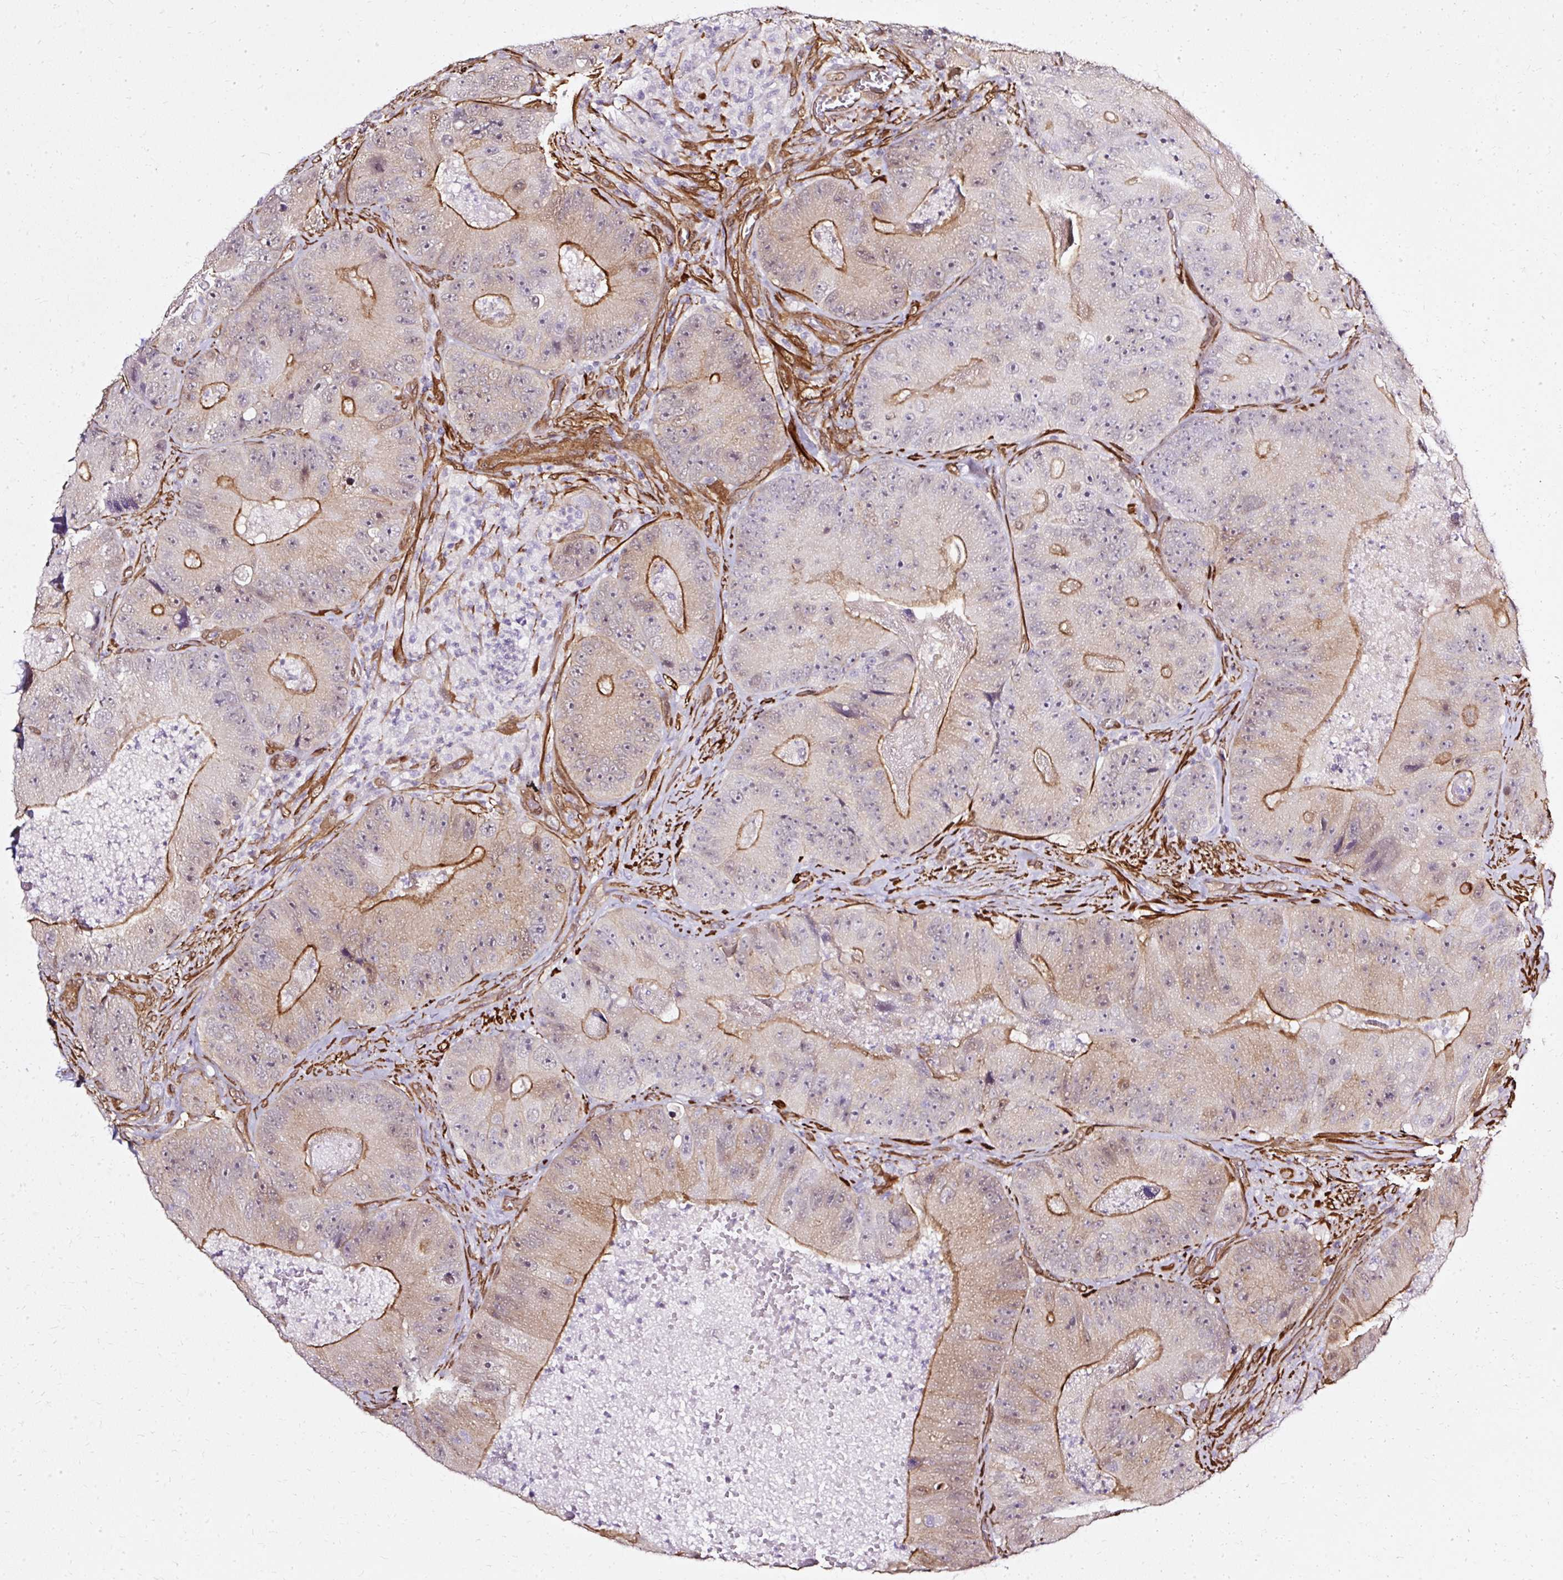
{"staining": {"intensity": "moderate", "quantity": "25%-75%", "location": "cytoplasmic/membranous"}, "tissue": "colorectal cancer", "cell_type": "Tumor cells", "image_type": "cancer", "snomed": [{"axis": "morphology", "description": "Adenocarcinoma, NOS"}, {"axis": "topography", "description": "Colon"}], "caption": "Protein staining exhibits moderate cytoplasmic/membranous staining in about 25%-75% of tumor cells in adenocarcinoma (colorectal). Nuclei are stained in blue.", "gene": "CNN3", "patient": {"sex": "female", "age": 86}}